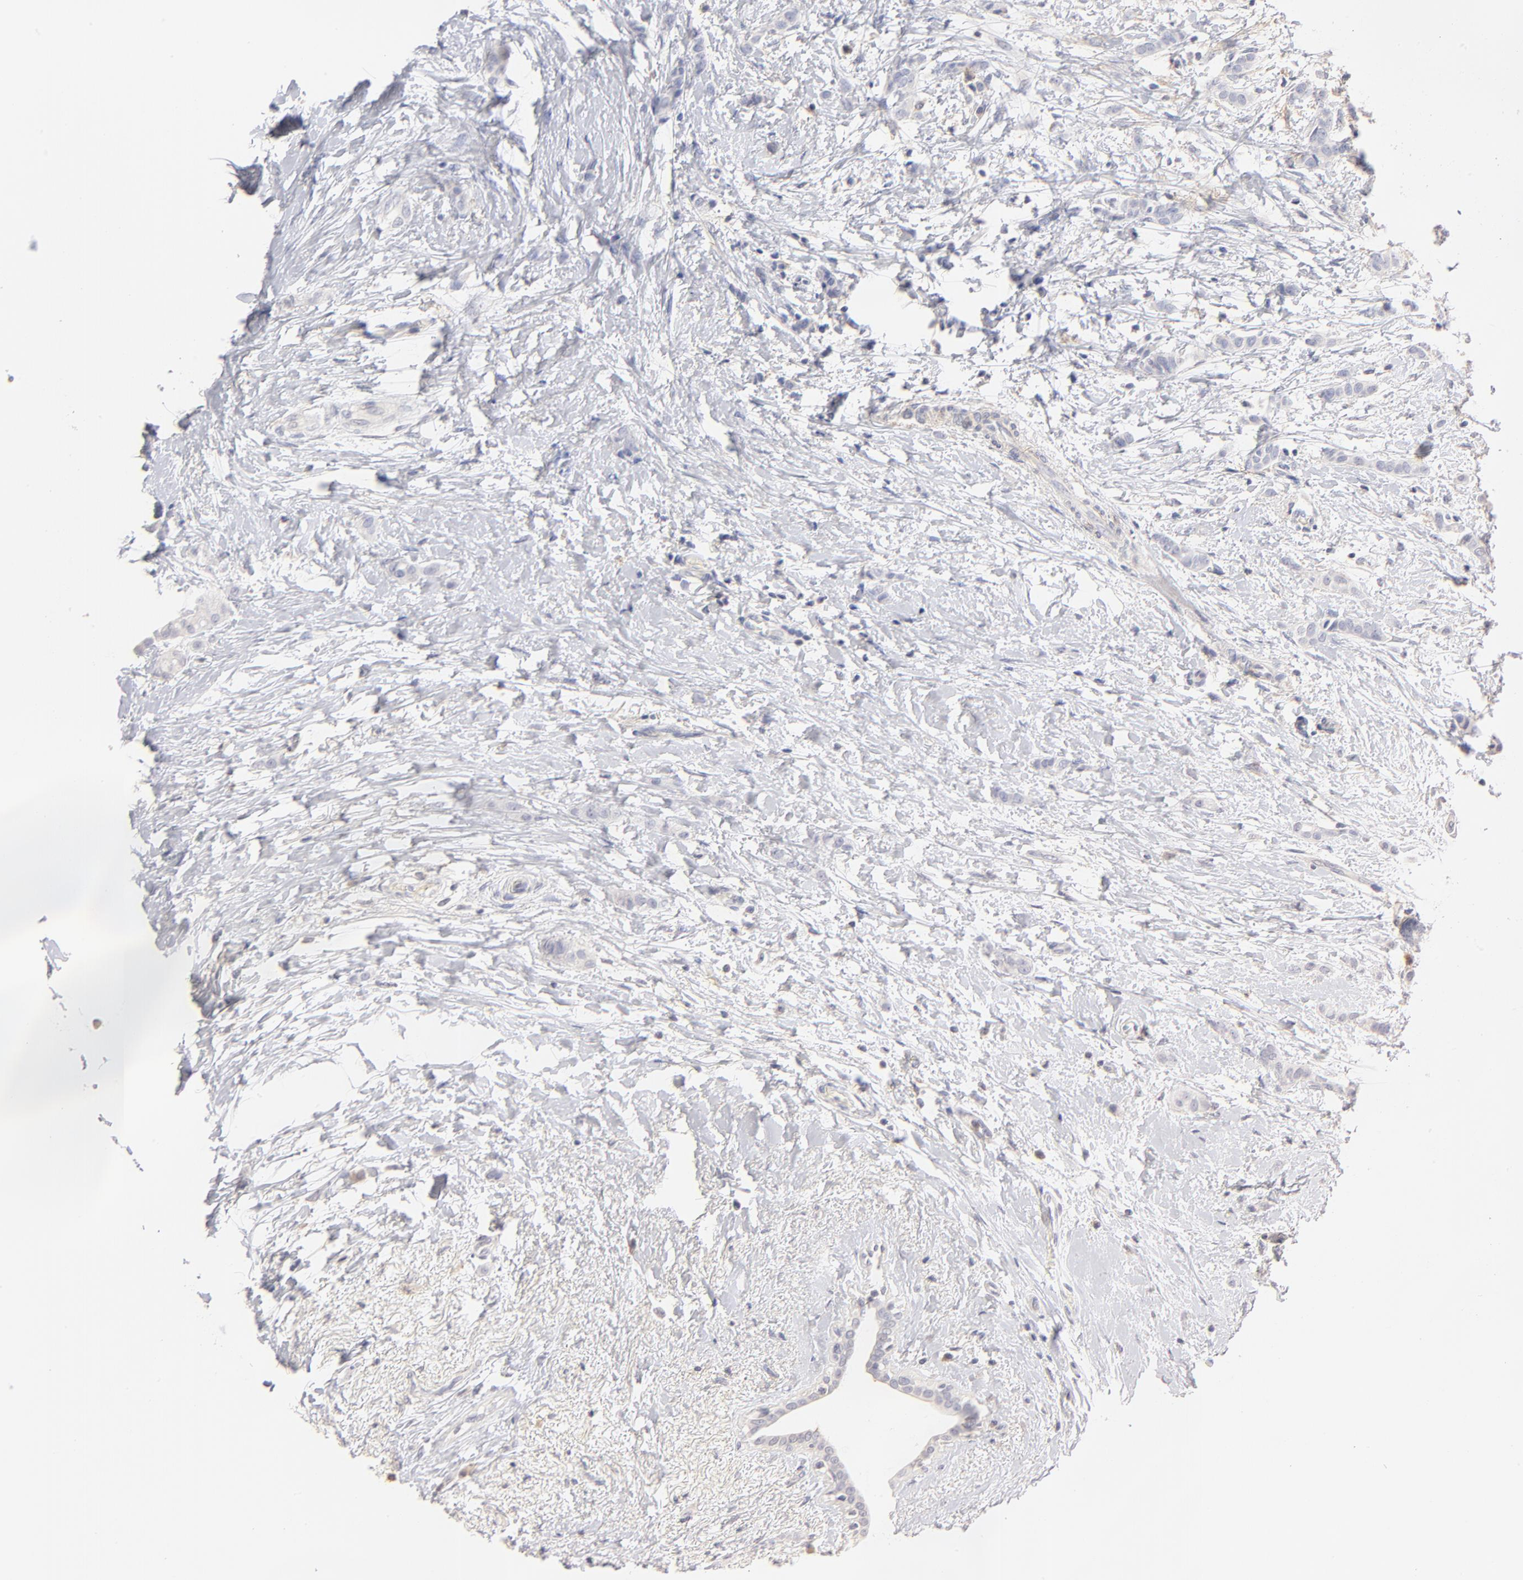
{"staining": {"intensity": "negative", "quantity": "none", "location": "none"}, "tissue": "breast cancer", "cell_type": "Tumor cells", "image_type": "cancer", "snomed": [{"axis": "morphology", "description": "Lobular carcinoma"}, {"axis": "topography", "description": "Breast"}], "caption": "Breast cancer stained for a protein using immunohistochemistry (IHC) shows no staining tumor cells.", "gene": "ITGA8", "patient": {"sex": "female", "age": 55}}